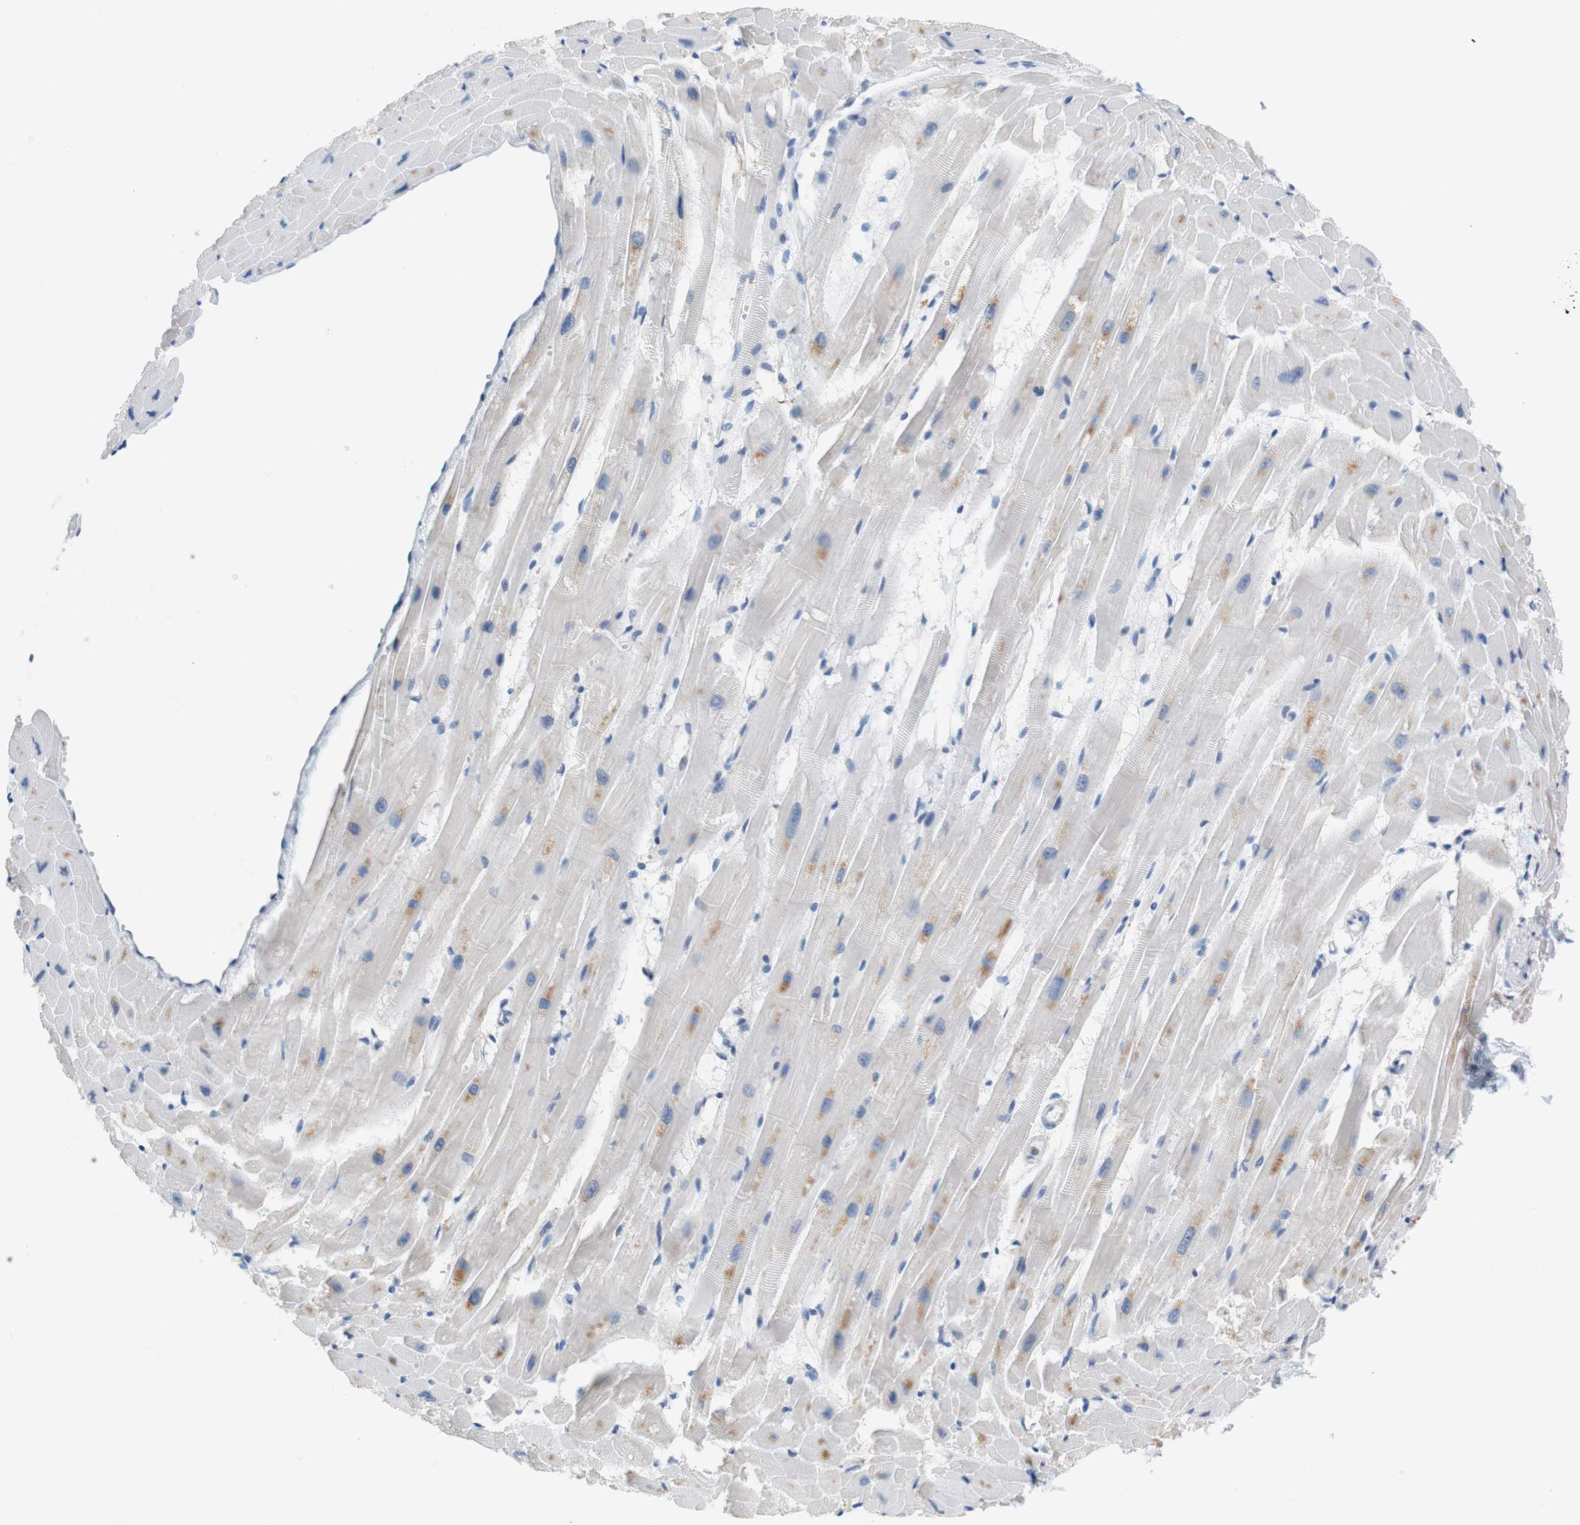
{"staining": {"intensity": "moderate", "quantity": "<25%", "location": "cytoplasmic/membranous"}, "tissue": "heart muscle", "cell_type": "Cardiomyocytes", "image_type": "normal", "snomed": [{"axis": "morphology", "description": "Normal tissue, NOS"}, {"axis": "topography", "description": "Heart"}], "caption": "Immunohistochemical staining of benign human heart muscle reveals <25% levels of moderate cytoplasmic/membranous protein staining in about <25% of cardiomyocytes.", "gene": "LRRK2", "patient": {"sex": "female", "age": 19}}